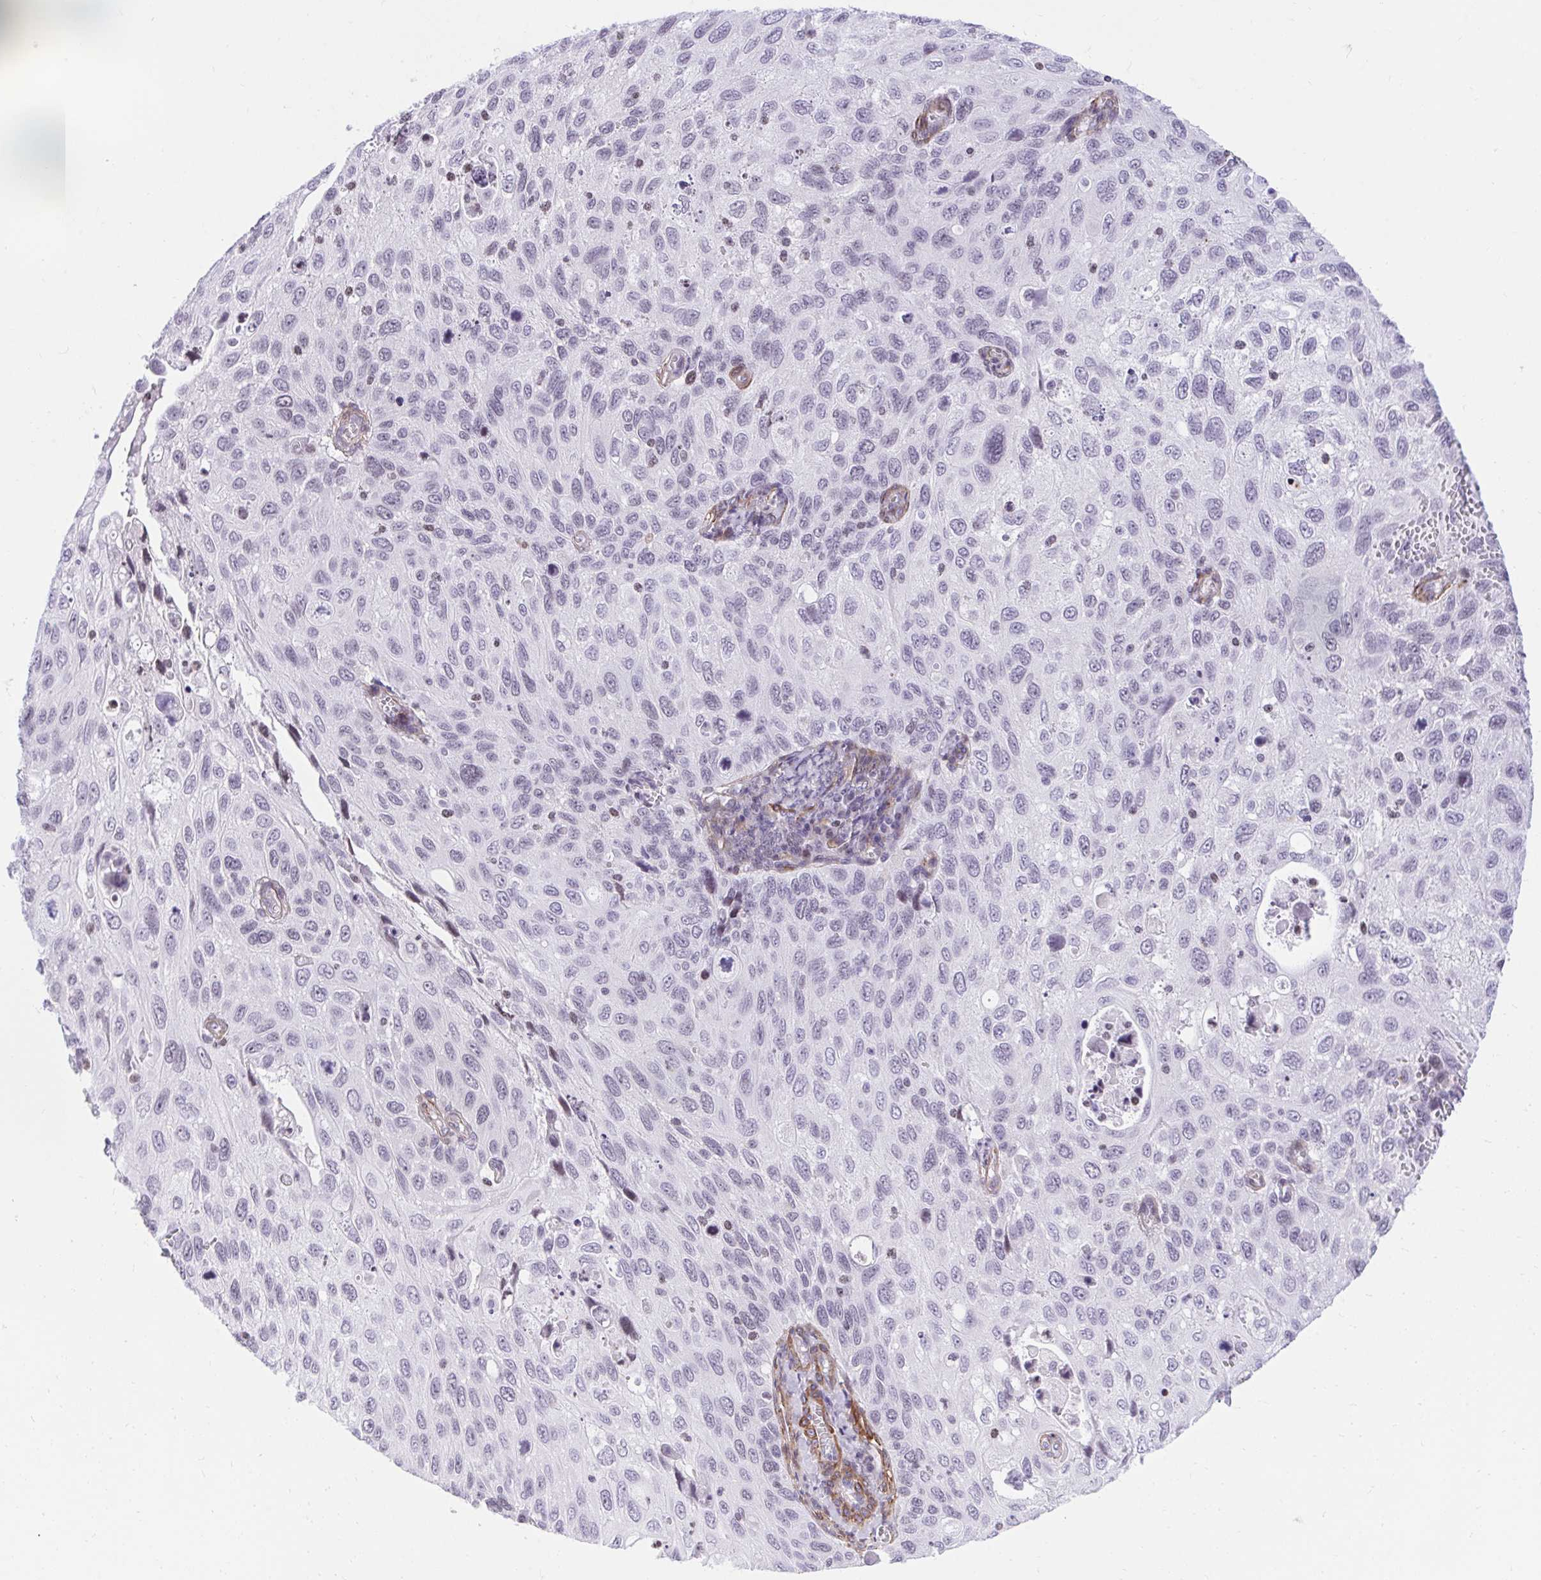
{"staining": {"intensity": "negative", "quantity": "none", "location": "none"}, "tissue": "cervical cancer", "cell_type": "Tumor cells", "image_type": "cancer", "snomed": [{"axis": "morphology", "description": "Squamous cell carcinoma, NOS"}, {"axis": "topography", "description": "Cervix"}], "caption": "Protein analysis of cervical cancer demonstrates no significant expression in tumor cells. (Stains: DAB IHC with hematoxylin counter stain, Microscopy: brightfield microscopy at high magnification).", "gene": "KCNN4", "patient": {"sex": "female", "age": 70}}